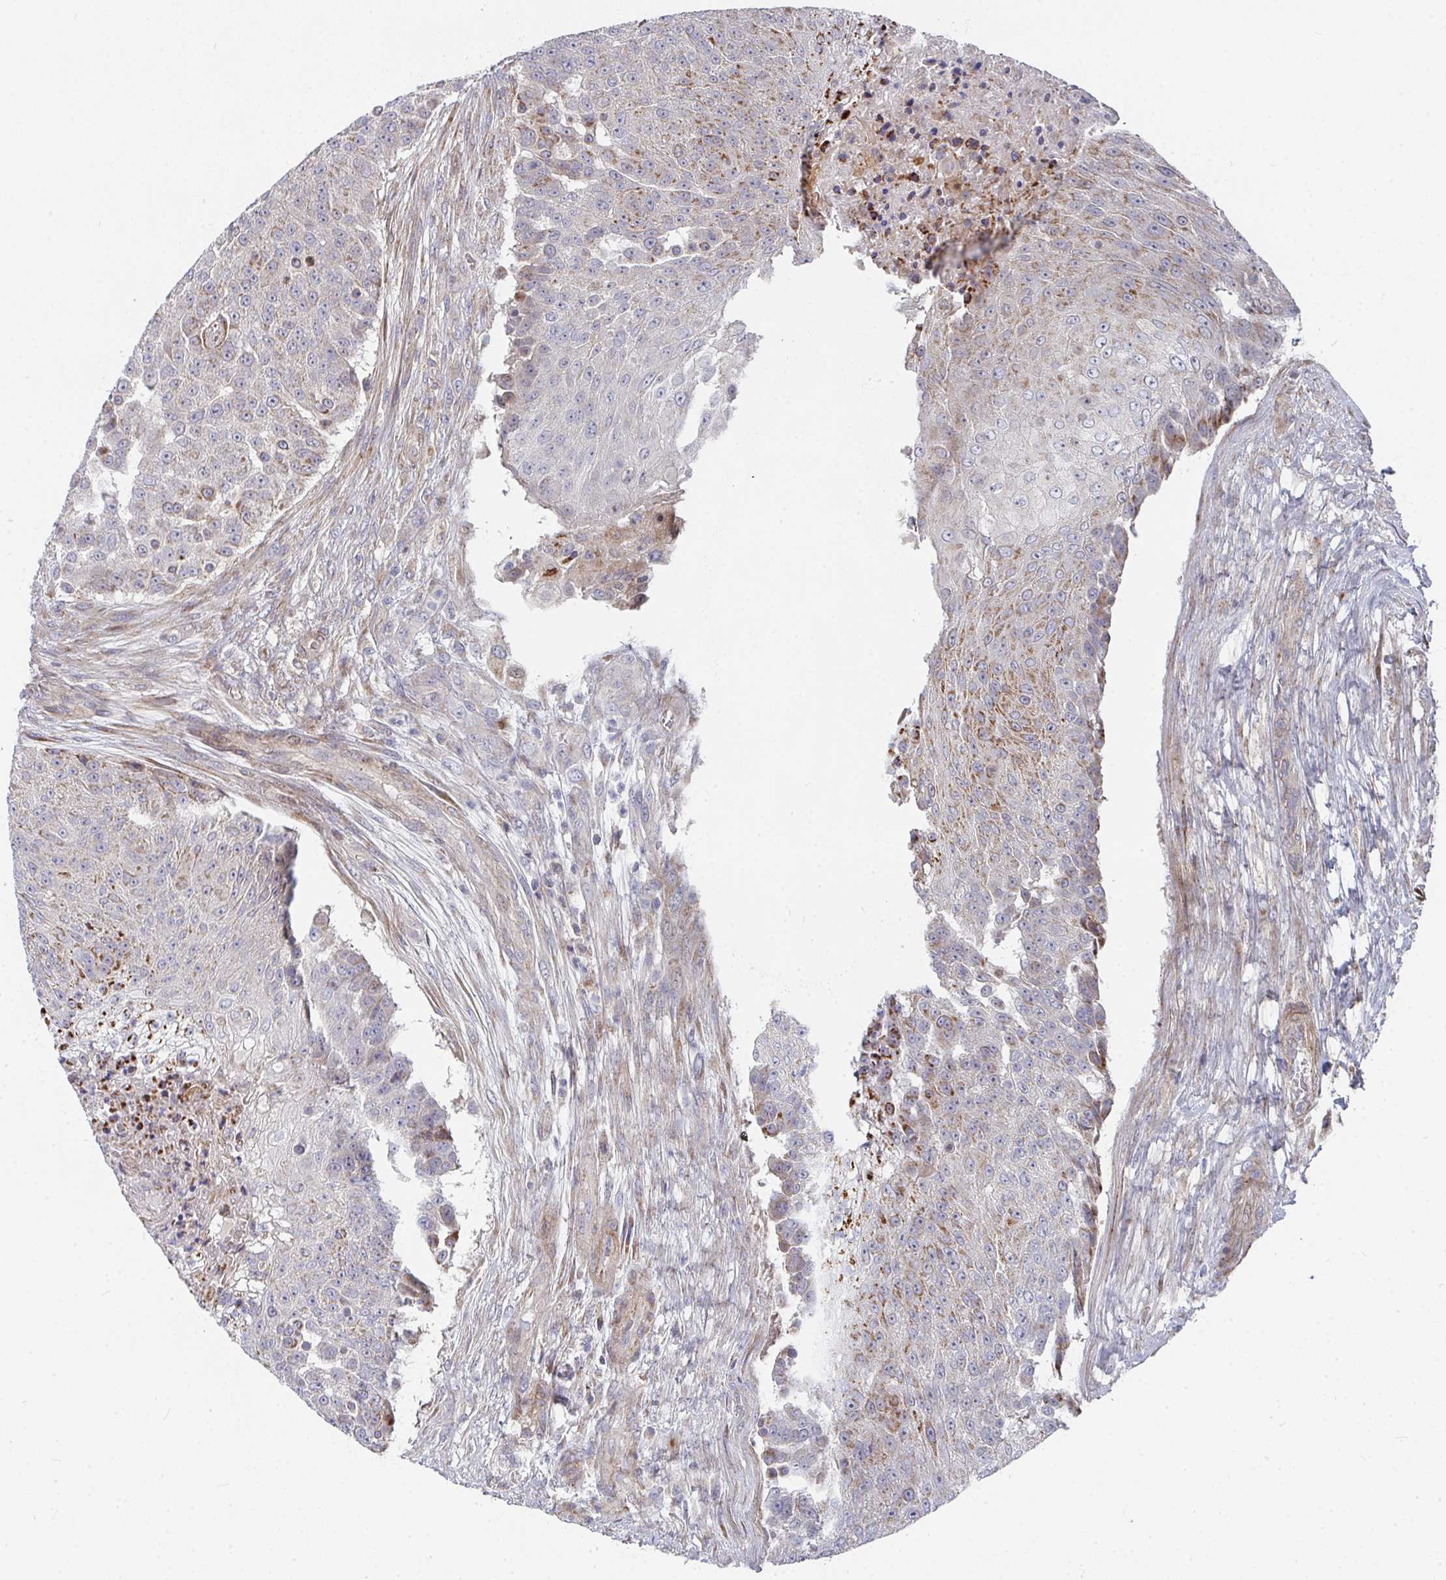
{"staining": {"intensity": "moderate", "quantity": "25%-75%", "location": "cytoplasmic/membranous"}, "tissue": "urothelial cancer", "cell_type": "Tumor cells", "image_type": "cancer", "snomed": [{"axis": "morphology", "description": "Urothelial carcinoma, High grade"}, {"axis": "topography", "description": "Urinary bladder"}], "caption": "Urothelial carcinoma (high-grade) stained for a protein (brown) exhibits moderate cytoplasmic/membranous positive expression in about 25%-75% of tumor cells.", "gene": "RHEBL1", "patient": {"sex": "female", "age": 63}}